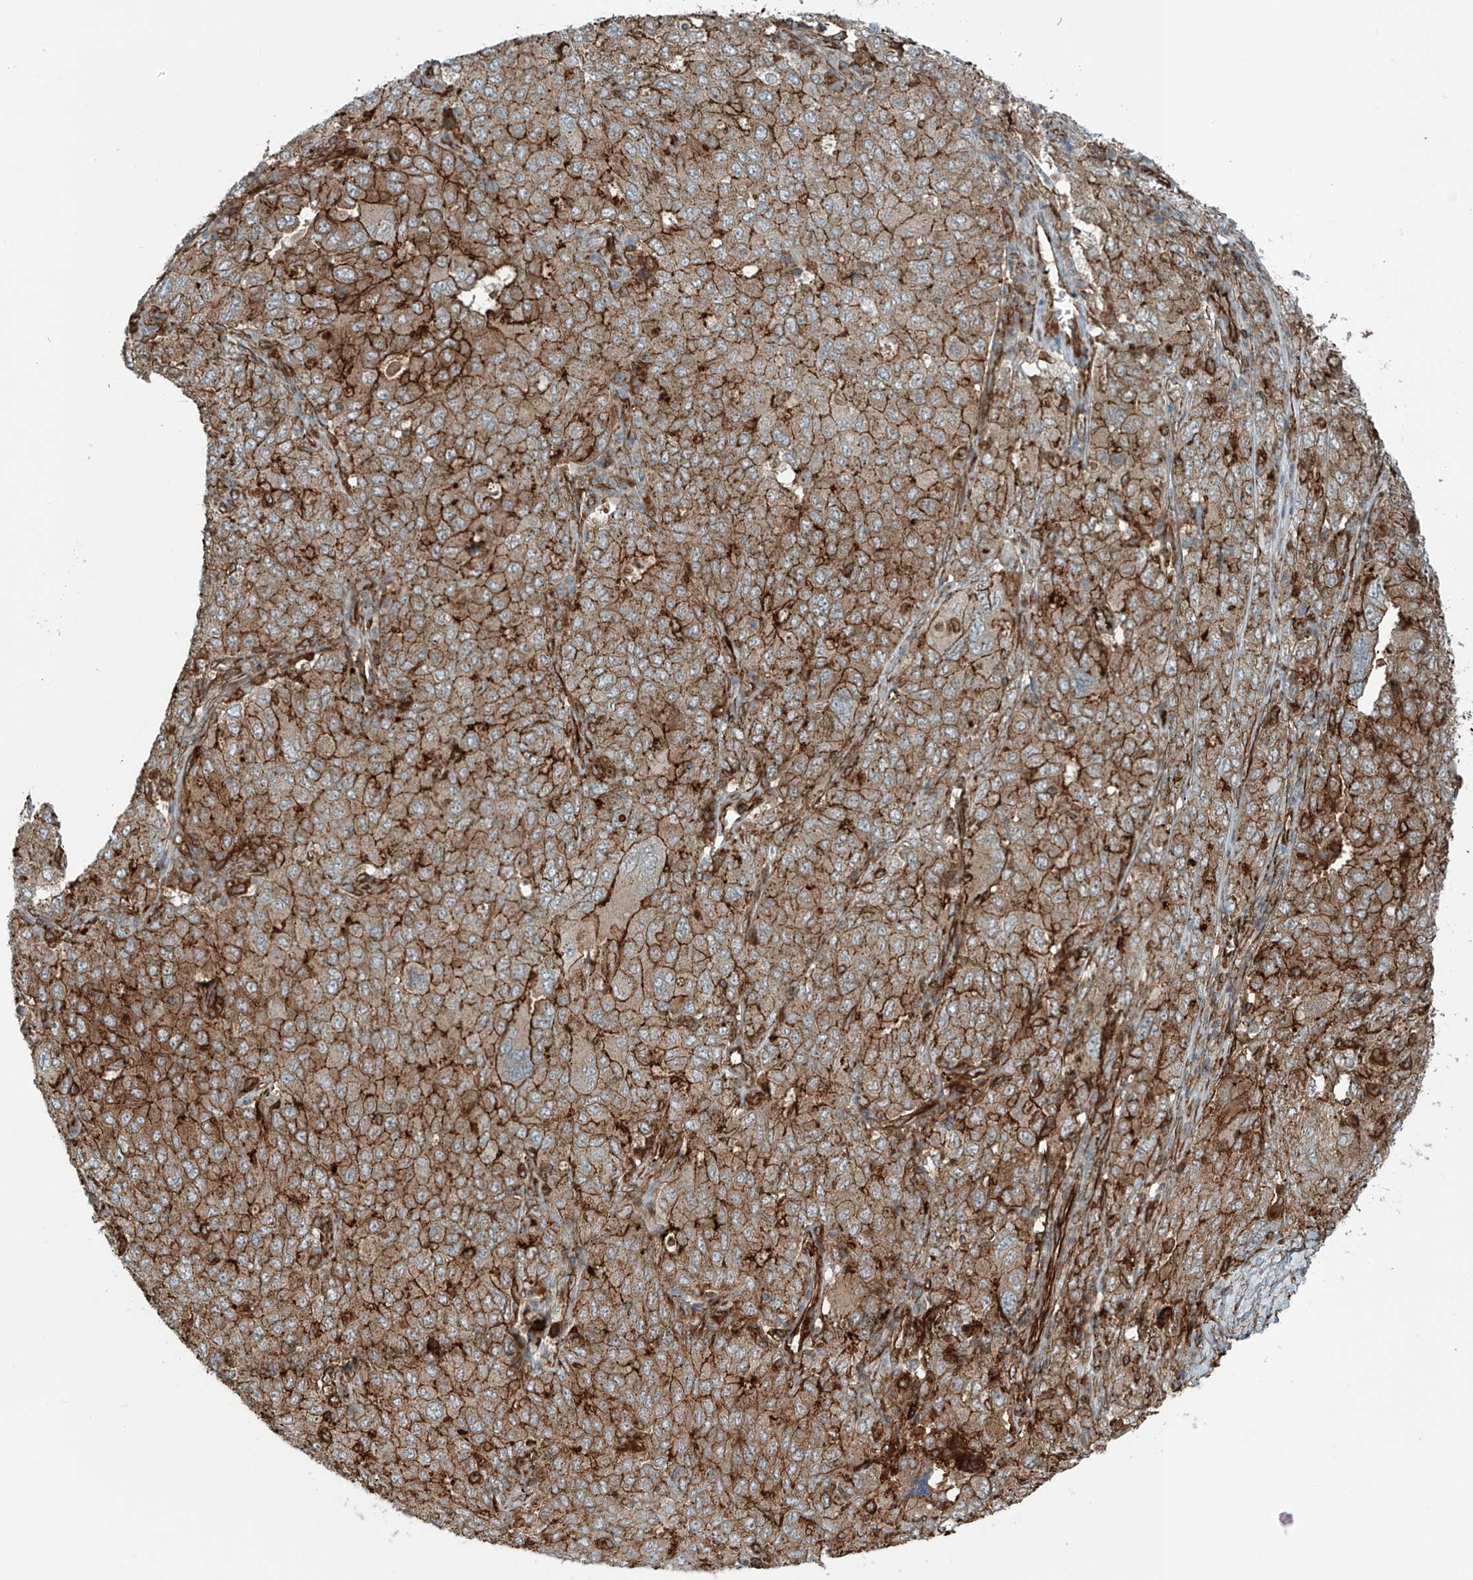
{"staining": {"intensity": "strong", "quantity": ">75%", "location": "cytoplasmic/membranous"}, "tissue": "ovarian cancer", "cell_type": "Tumor cells", "image_type": "cancer", "snomed": [{"axis": "morphology", "description": "Carcinoma, endometroid"}, {"axis": "topography", "description": "Ovary"}], "caption": "A brown stain shows strong cytoplasmic/membranous staining of a protein in endometroid carcinoma (ovarian) tumor cells.", "gene": "SLC9A2", "patient": {"sex": "female", "age": 62}}